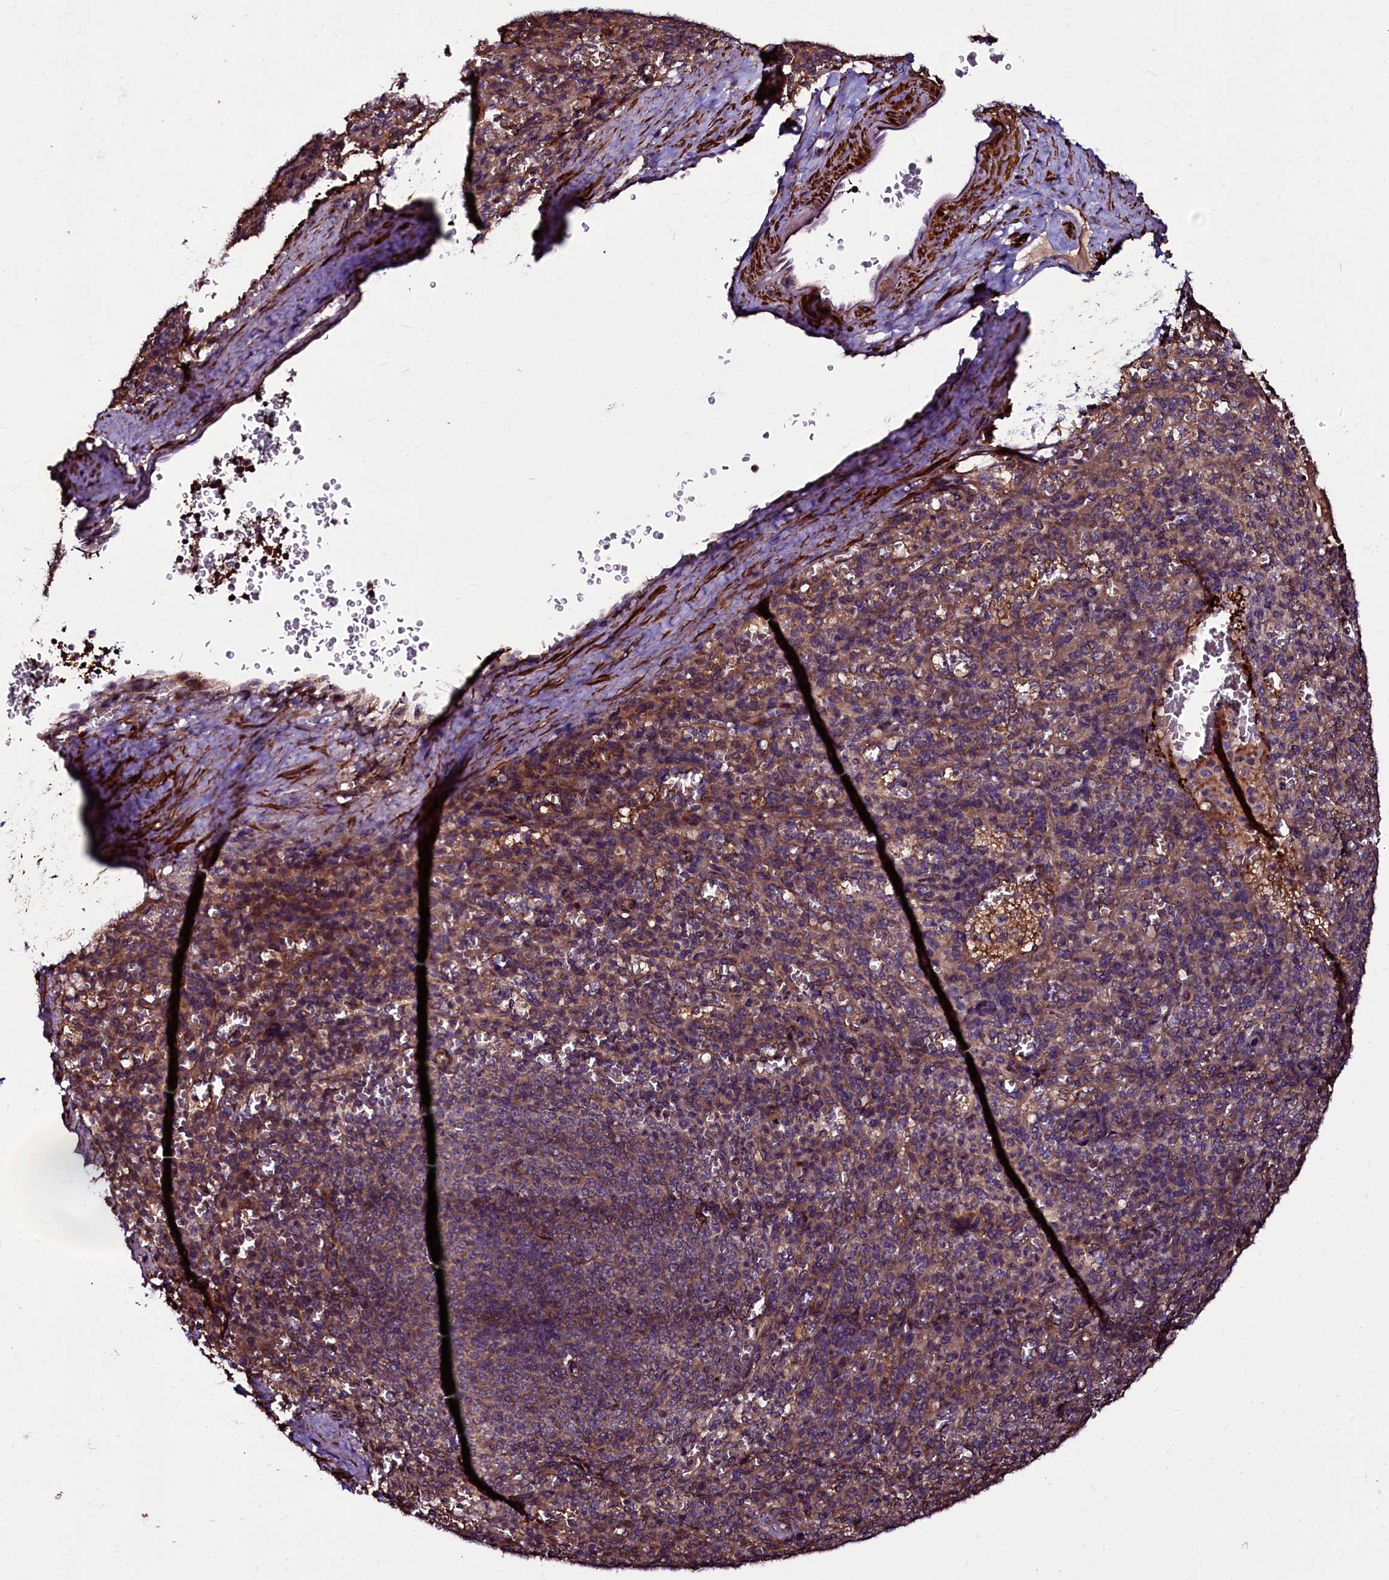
{"staining": {"intensity": "moderate", "quantity": ">75%", "location": "cytoplasmic/membranous"}, "tissue": "spleen", "cell_type": "Cells in red pulp", "image_type": "normal", "snomed": [{"axis": "morphology", "description": "Normal tissue, NOS"}, {"axis": "topography", "description": "Spleen"}], "caption": "Immunohistochemistry of unremarkable spleen exhibits medium levels of moderate cytoplasmic/membranous staining in about >75% of cells in red pulp. The protein is shown in brown color, while the nuclei are stained blue.", "gene": "N4BP1", "patient": {"sex": "female", "age": 21}}